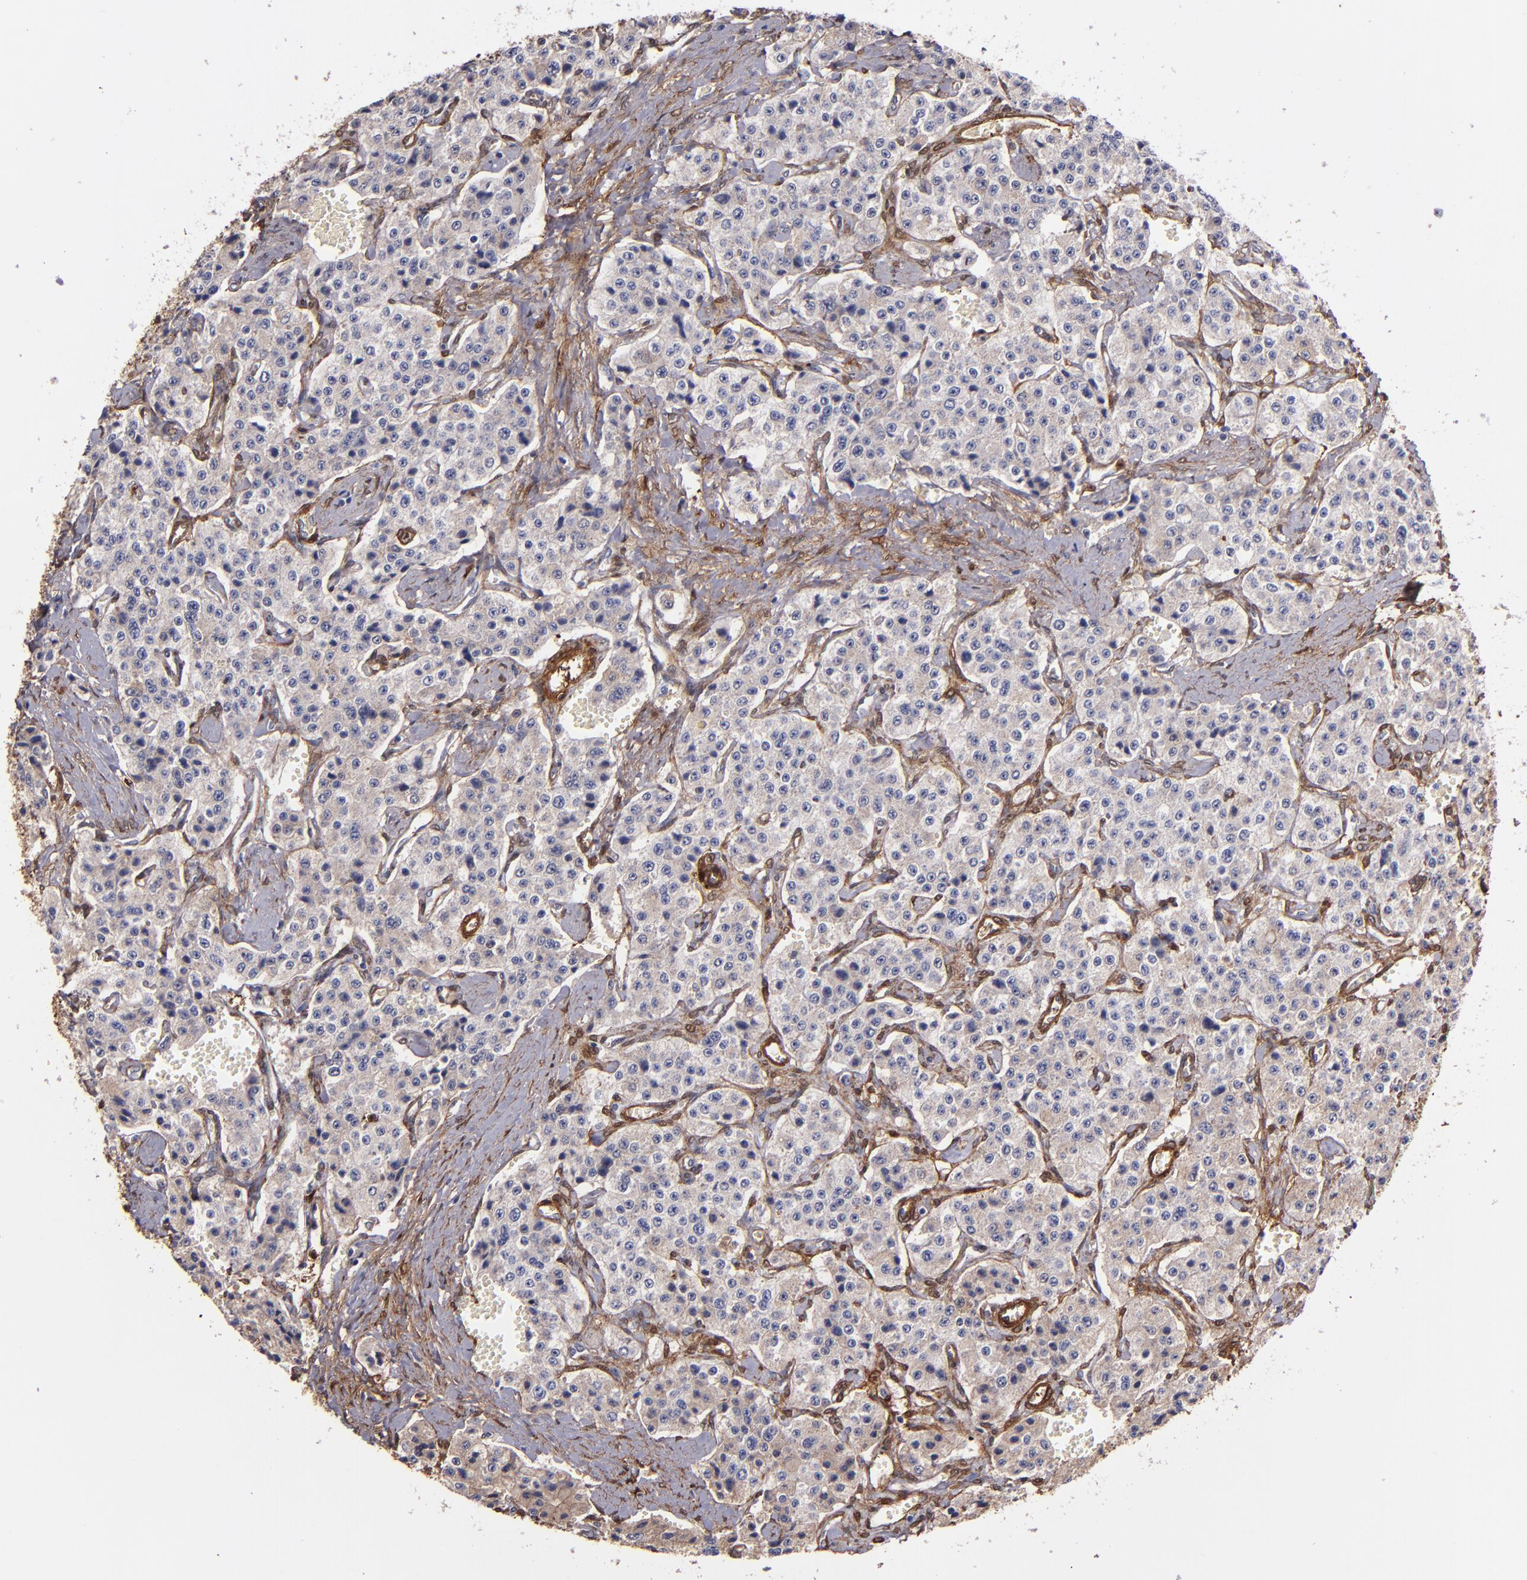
{"staining": {"intensity": "weak", "quantity": ">75%", "location": "cytoplasmic/membranous"}, "tissue": "carcinoid", "cell_type": "Tumor cells", "image_type": "cancer", "snomed": [{"axis": "morphology", "description": "Carcinoid, malignant, NOS"}, {"axis": "topography", "description": "Small intestine"}], "caption": "Immunohistochemistry (IHC) (DAB) staining of human carcinoid demonstrates weak cytoplasmic/membranous protein expression in approximately >75% of tumor cells.", "gene": "VCL", "patient": {"sex": "male", "age": 52}}